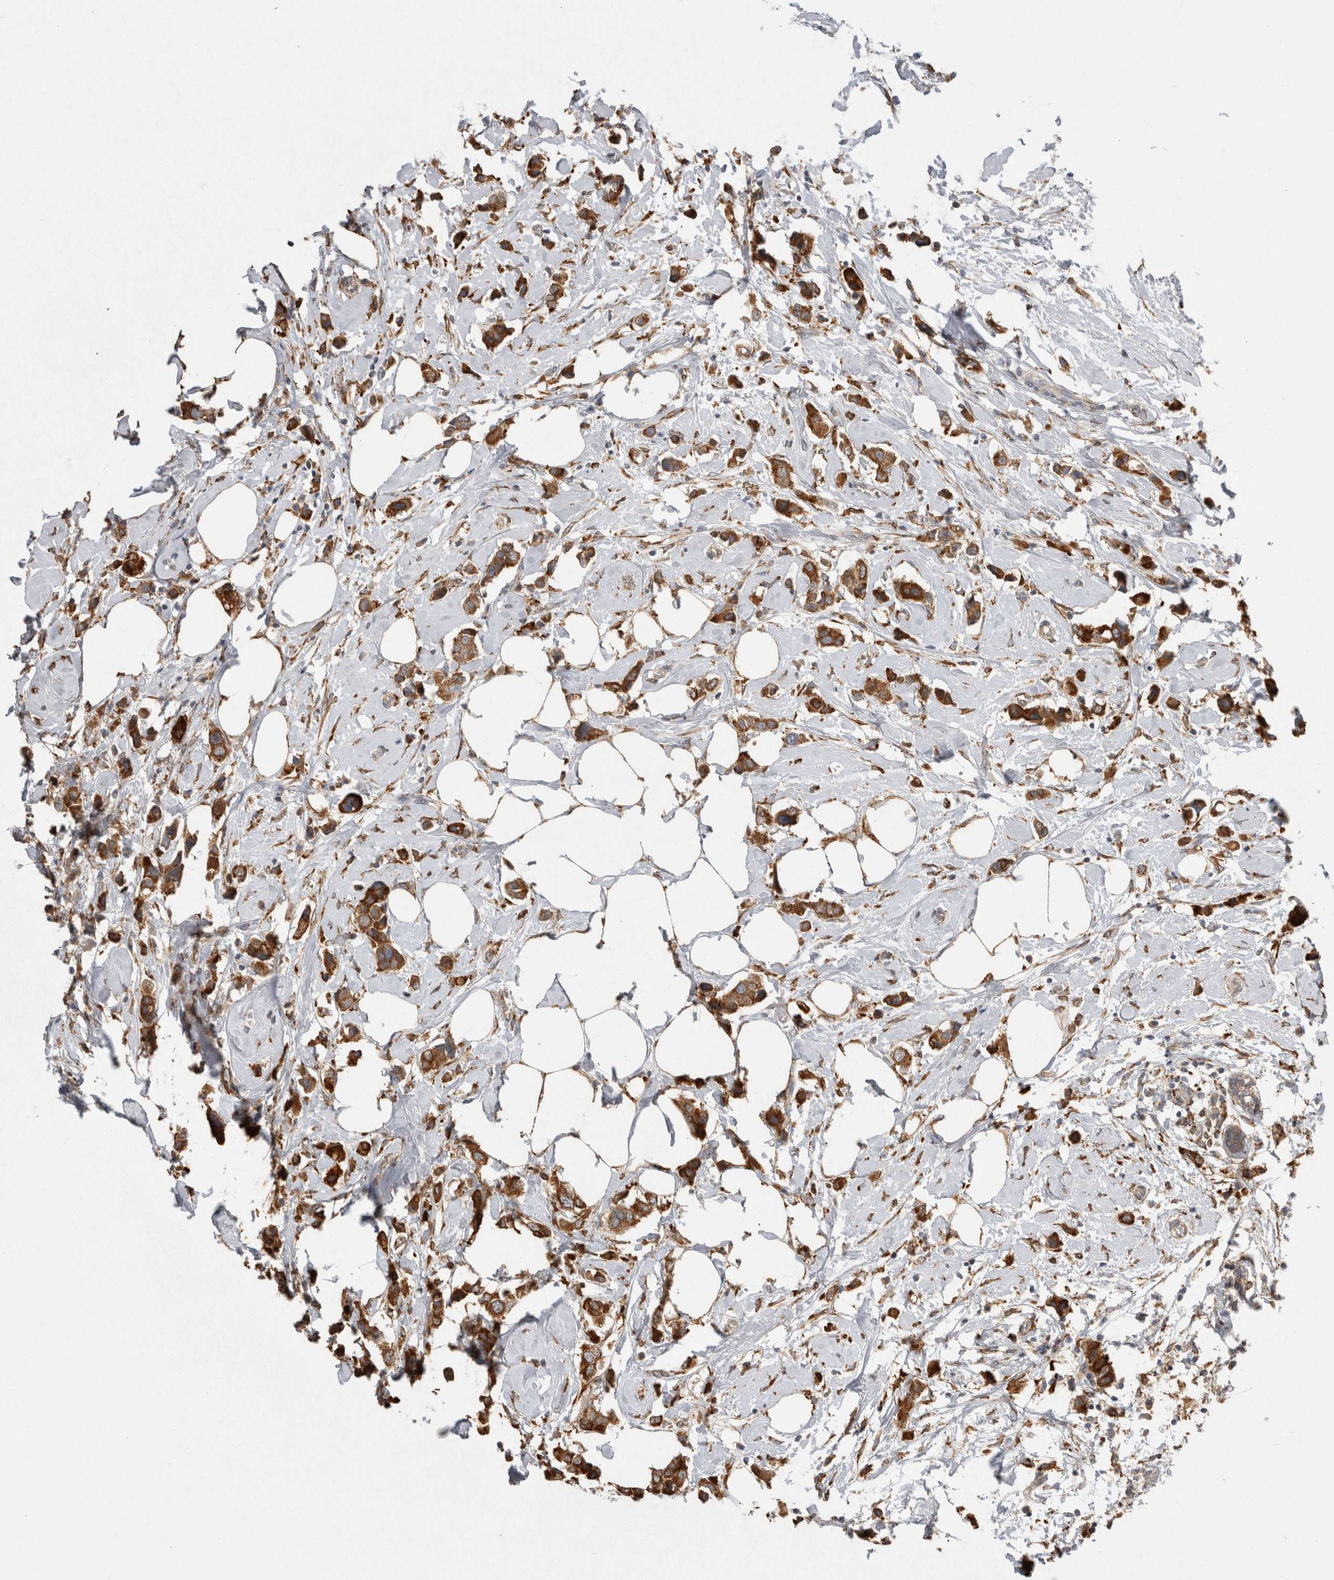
{"staining": {"intensity": "strong", "quantity": ">75%", "location": "cytoplasmic/membranous"}, "tissue": "breast cancer", "cell_type": "Tumor cells", "image_type": "cancer", "snomed": [{"axis": "morphology", "description": "Normal tissue, NOS"}, {"axis": "morphology", "description": "Duct carcinoma"}, {"axis": "topography", "description": "Breast"}], "caption": "Protein expression analysis of breast cancer displays strong cytoplasmic/membranous expression in approximately >75% of tumor cells.", "gene": "LRPAP1", "patient": {"sex": "female", "age": 50}}